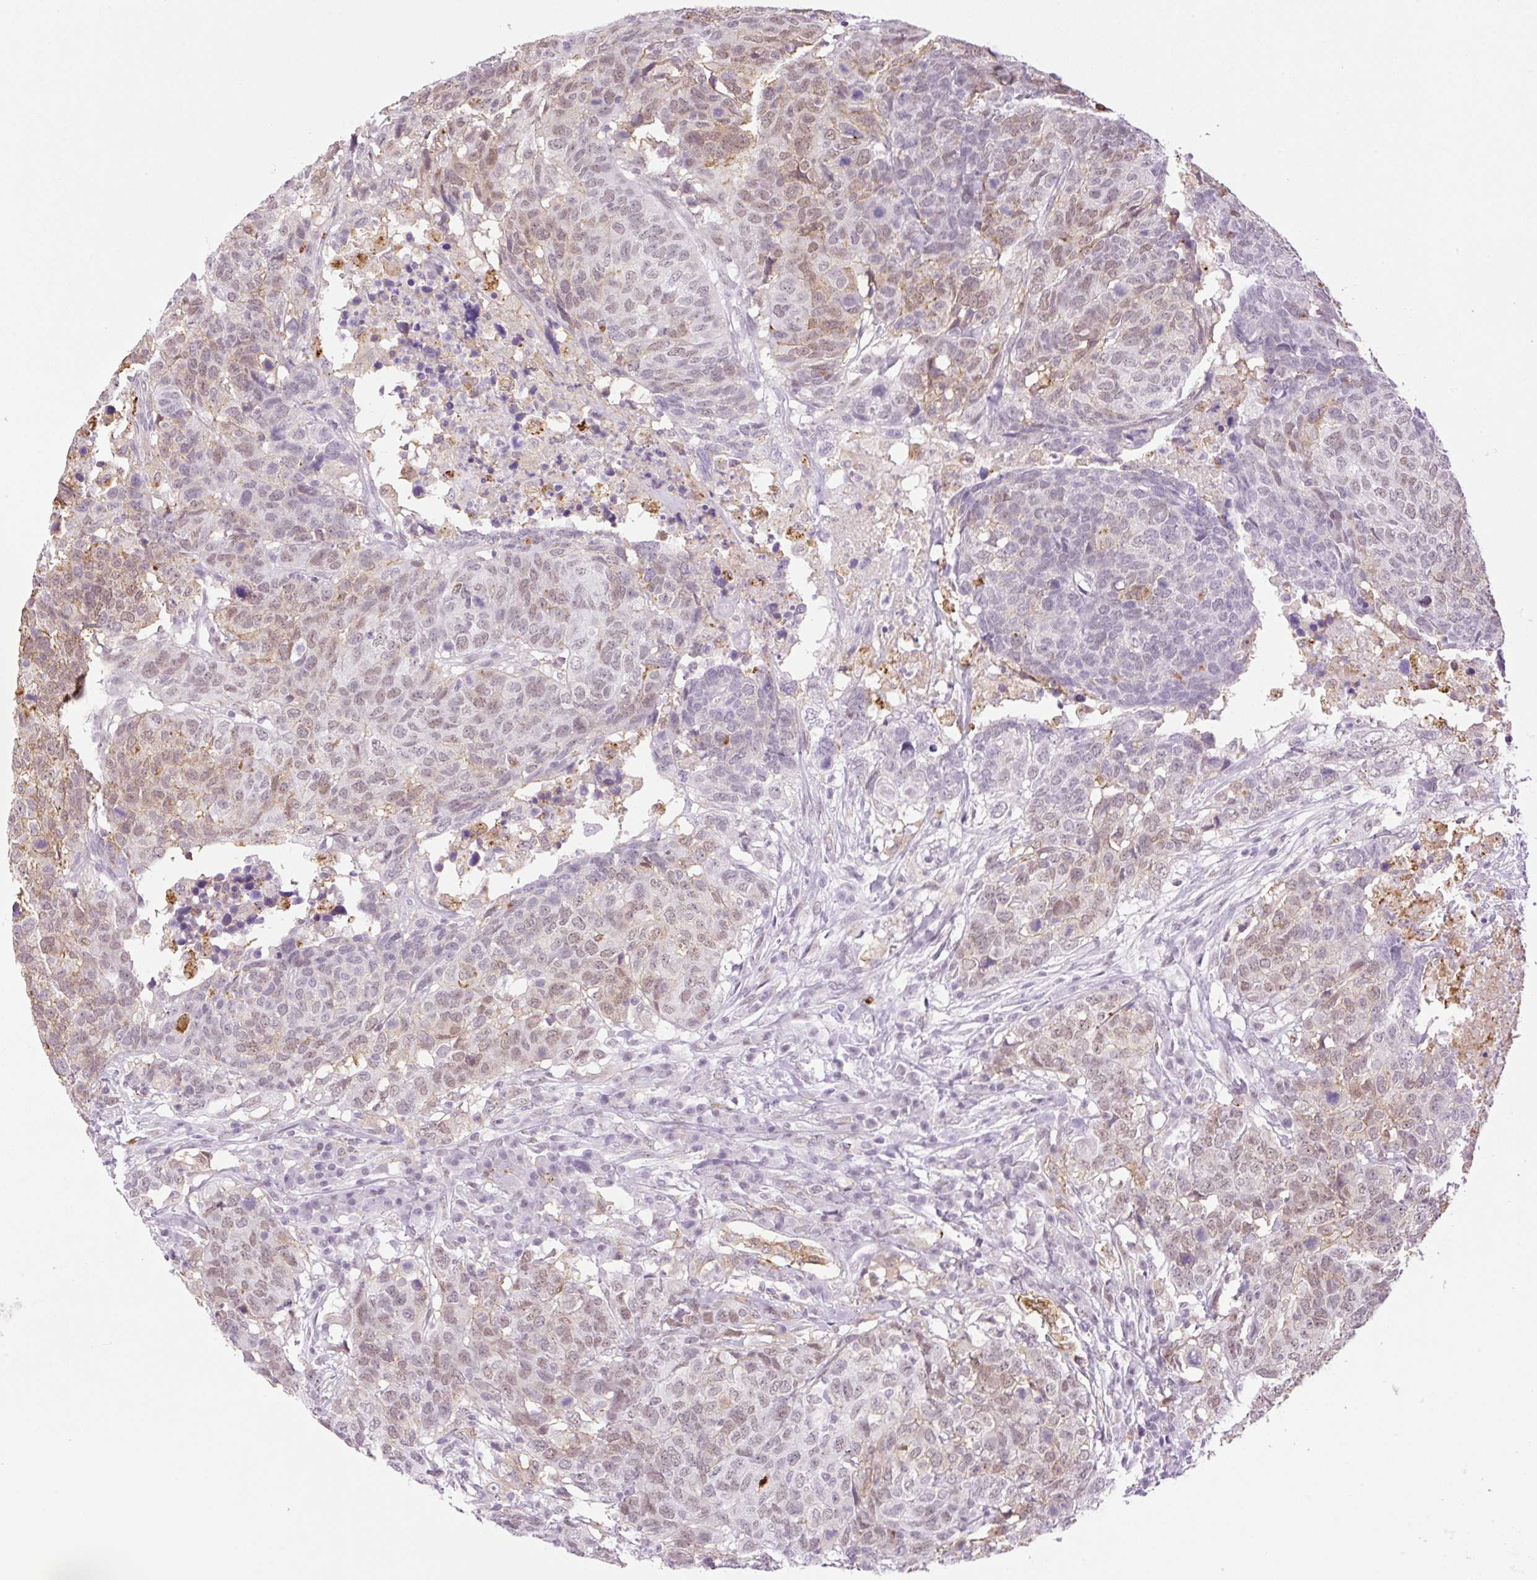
{"staining": {"intensity": "weak", "quantity": ">75%", "location": "cytoplasmic/membranous,nuclear"}, "tissue": "head and neck cancer", "cell_type": "Tumor cells", "image_type": "cancer", "snomed": [{"axis": "morphology", "description": "Normal tissue, NOS"}, {"axis": "morphology", "description": "Squamous cell carcinoma, NOS"}, {"axis": "topography", "description": "Skeletal muscle"}, {"axis": "topography", "description": "Vascular tissue"}, {"axis": "topography", "description": "Peripheral nerve tissue"}, {"axis": "topography", "description": "Head-Neck"}], "caption": "Immunohistochemical staining of head and neck cancer (squamous cell carcinoma) demonstrates low levels of weak cytoplasmic/membranous and nuclear expression in approximately >75% of tumor cells.", "gene": "PALM3", "patient": {"sex": "male", "age": 66}}